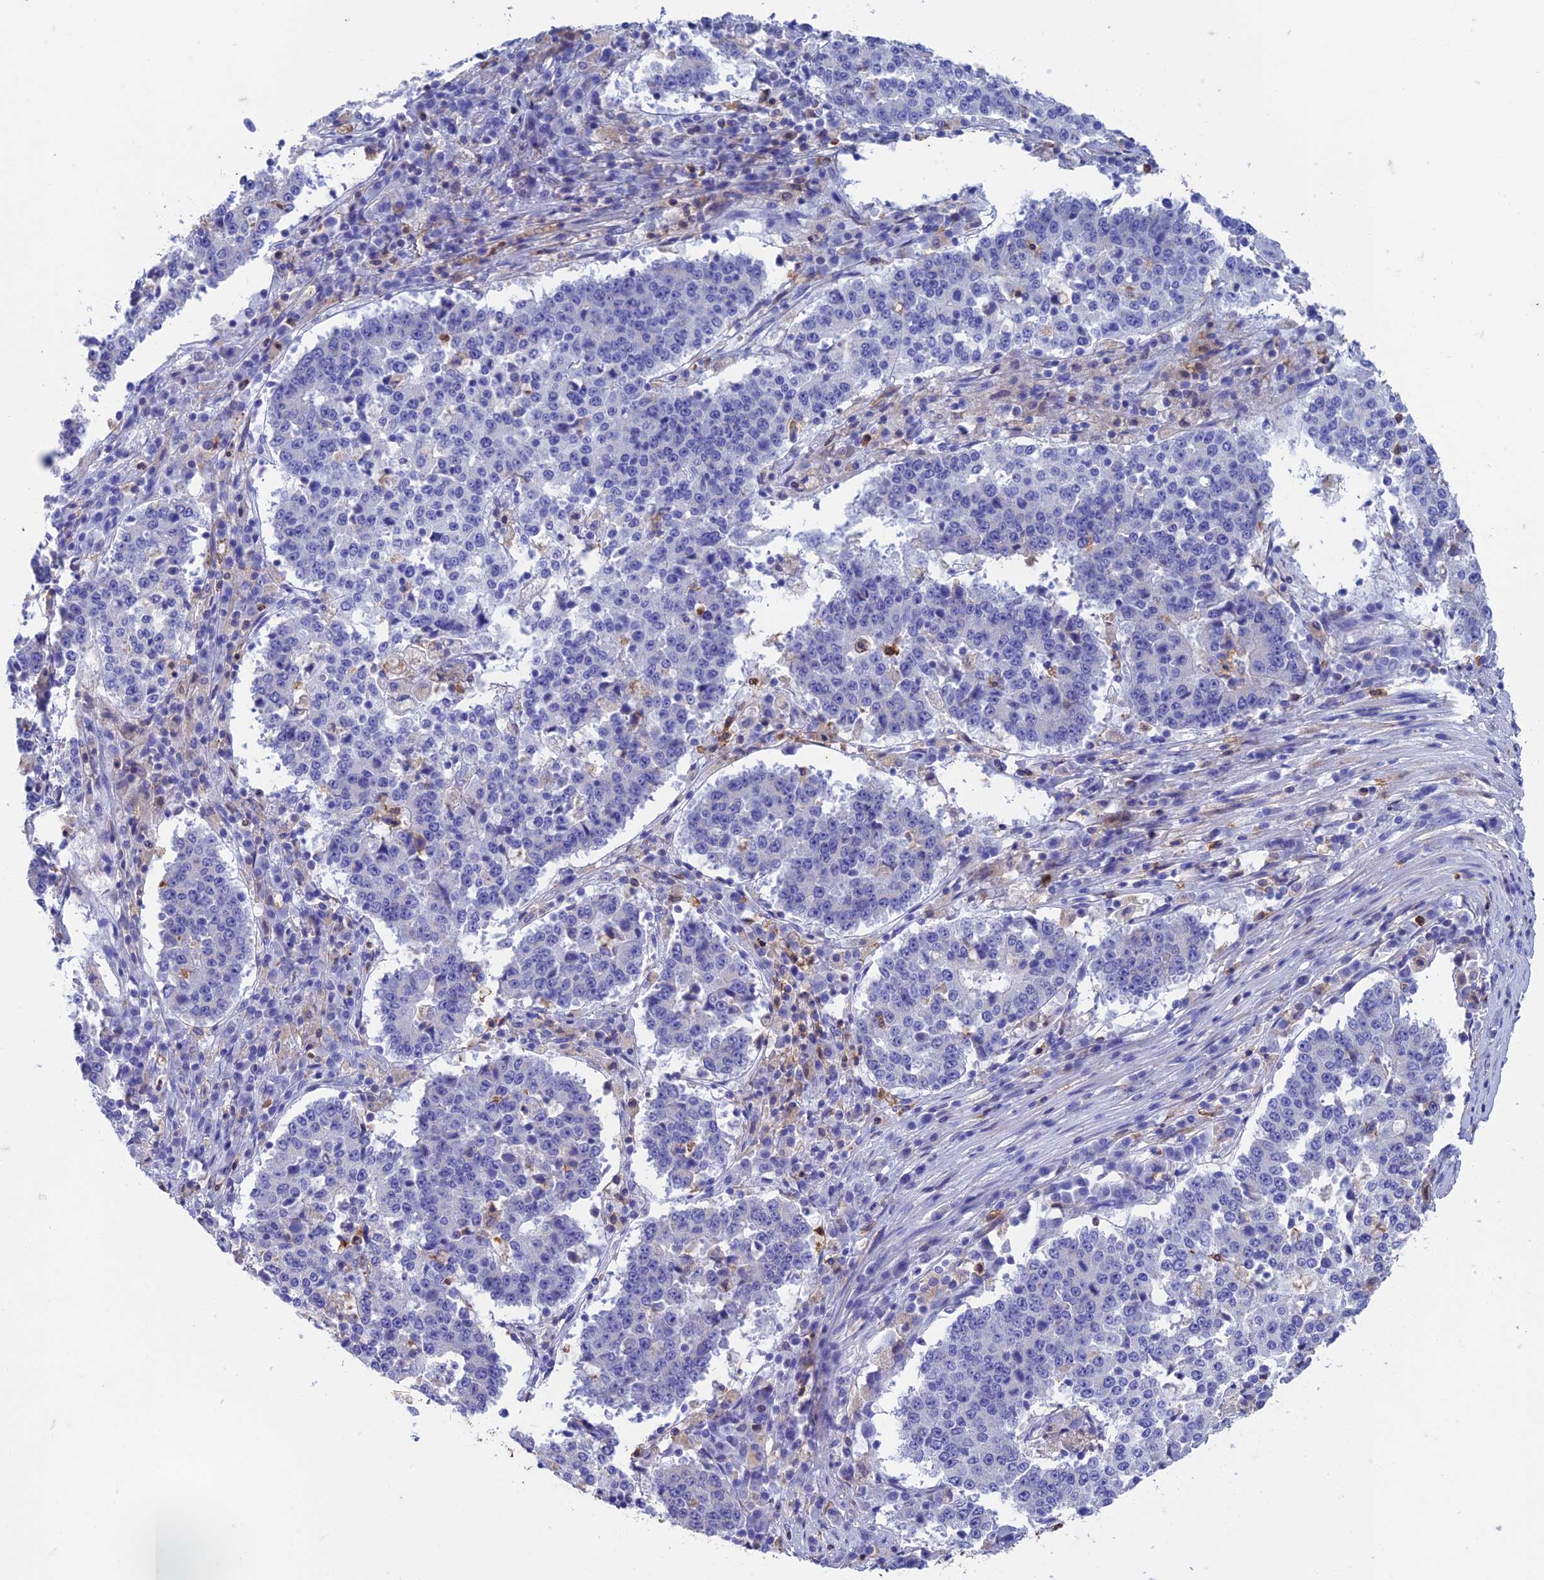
{"staining": {"intensity": "negative", "quantity": "none", "location": "none"}, "tissue": "stomach cancer", "cell_type": "Tumor cells", "image_type": "cancer", "snomed": [{"axis": "morphology", "description": "Adenocarcinoma, NOS"}, {"axis": "topography", "description": "Stomach"}], "caption": "Immunohistochemistry (IHC) micrograph of neoplastic tissue: stomach adenocarcinoma stained with DAB (3,3'-diaminobenzidine) displays no significant protein staining in tumor cells. (DAB immunohistochemistry (IHC) visualized using brightfield microscopy, high magnification).", "gene": "FGF7", "patient": {"sex": "male", "age": 59}}